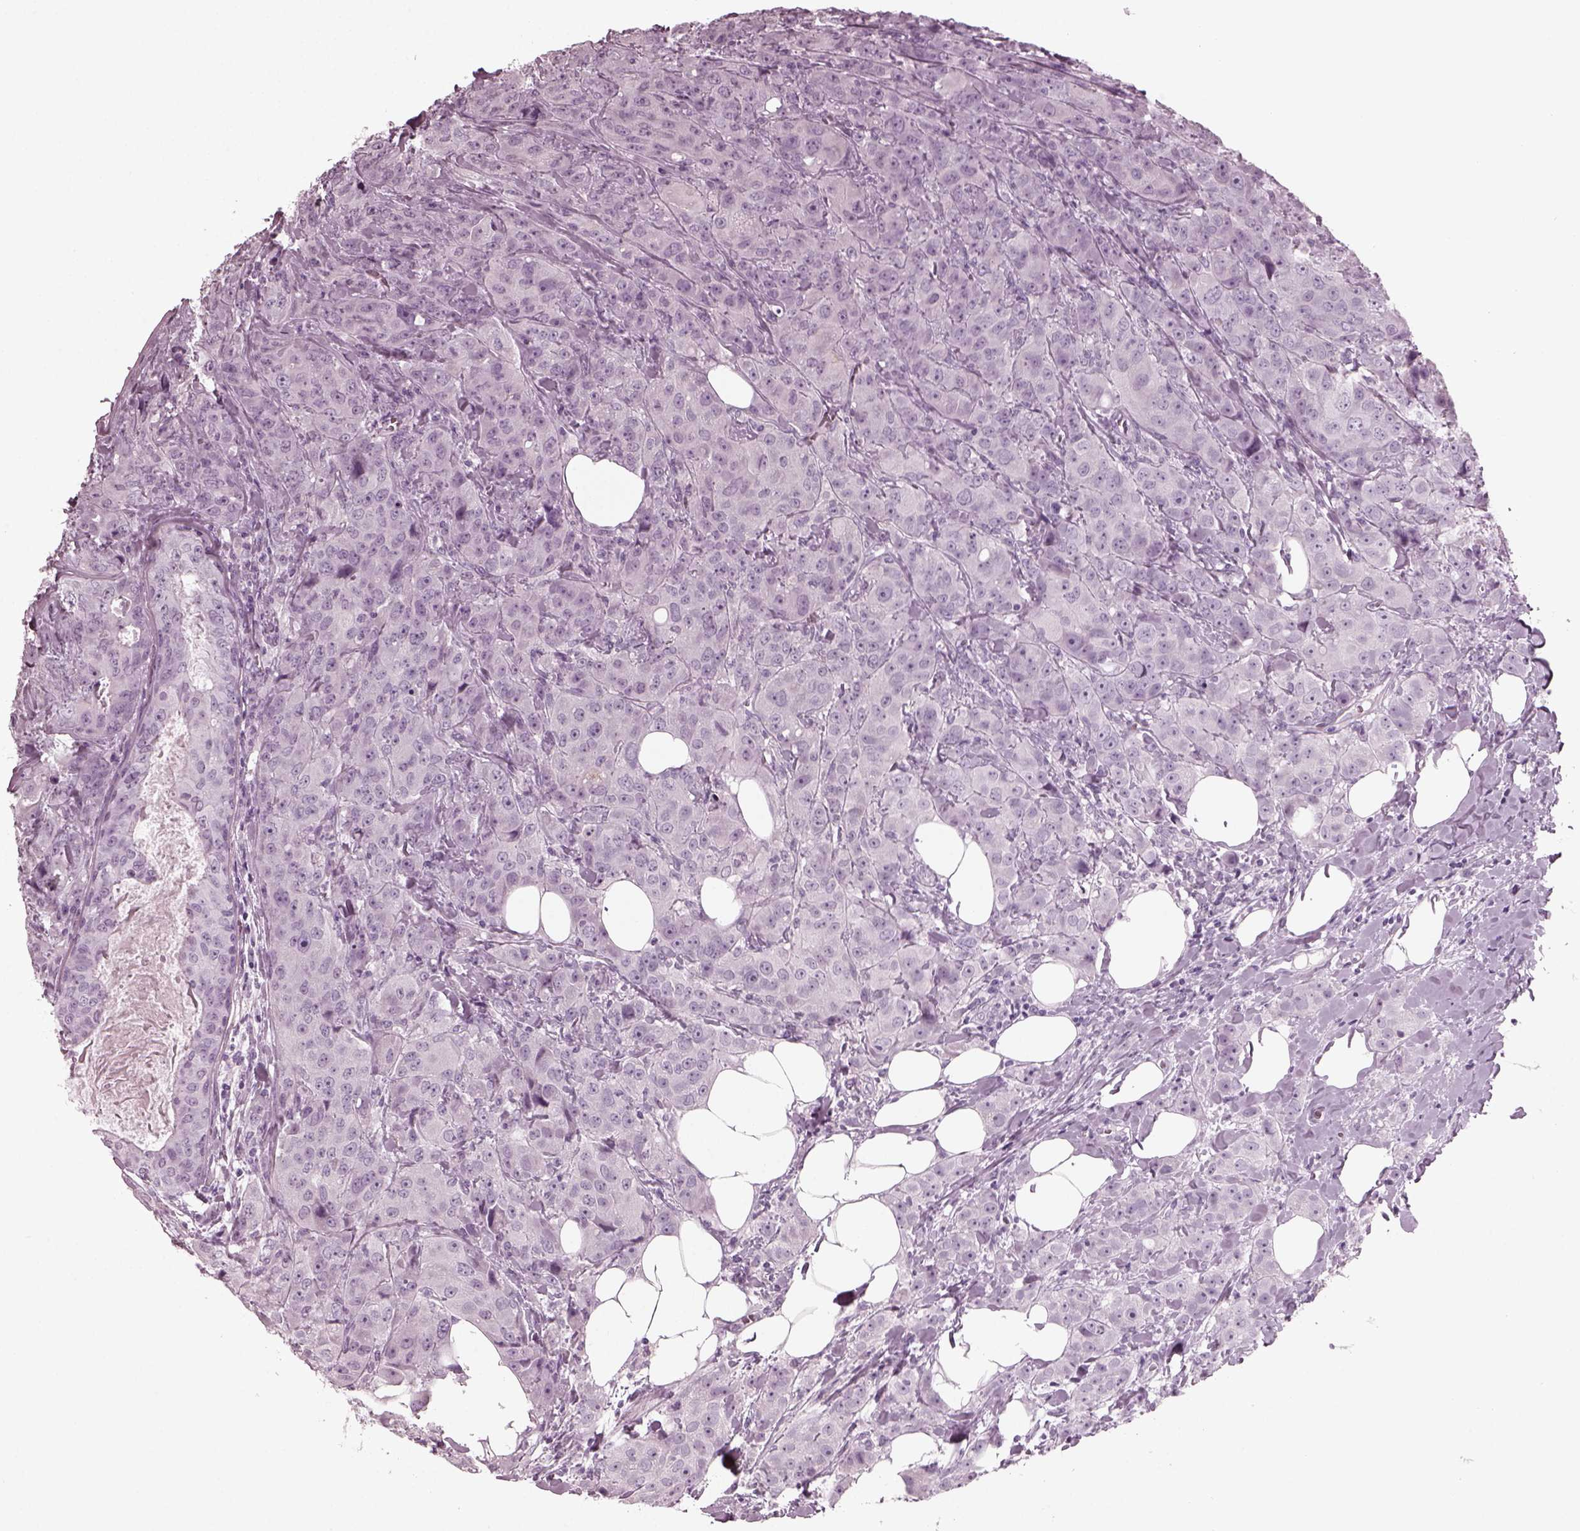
{"staining": {"intensity": "negative", "quantity": "none", "location": "none"}, "tissue": "breast cancer", "cell_type": "Tumor cells", "image_type": "cancer", "snomed": [{"axis": "morphology", "description": "Duct carcinoma"}, {"axis": "topography", "description": "Breast"}], "caption": "Immunohistochemistry (IHC) micrograph of human invasive ductal carcinoma (breast) stained for a protein (brown), which exhibits no positivity in tumor cells.", "gene": "RCVRN", "patient": {"sex": "female", "age": 43}}